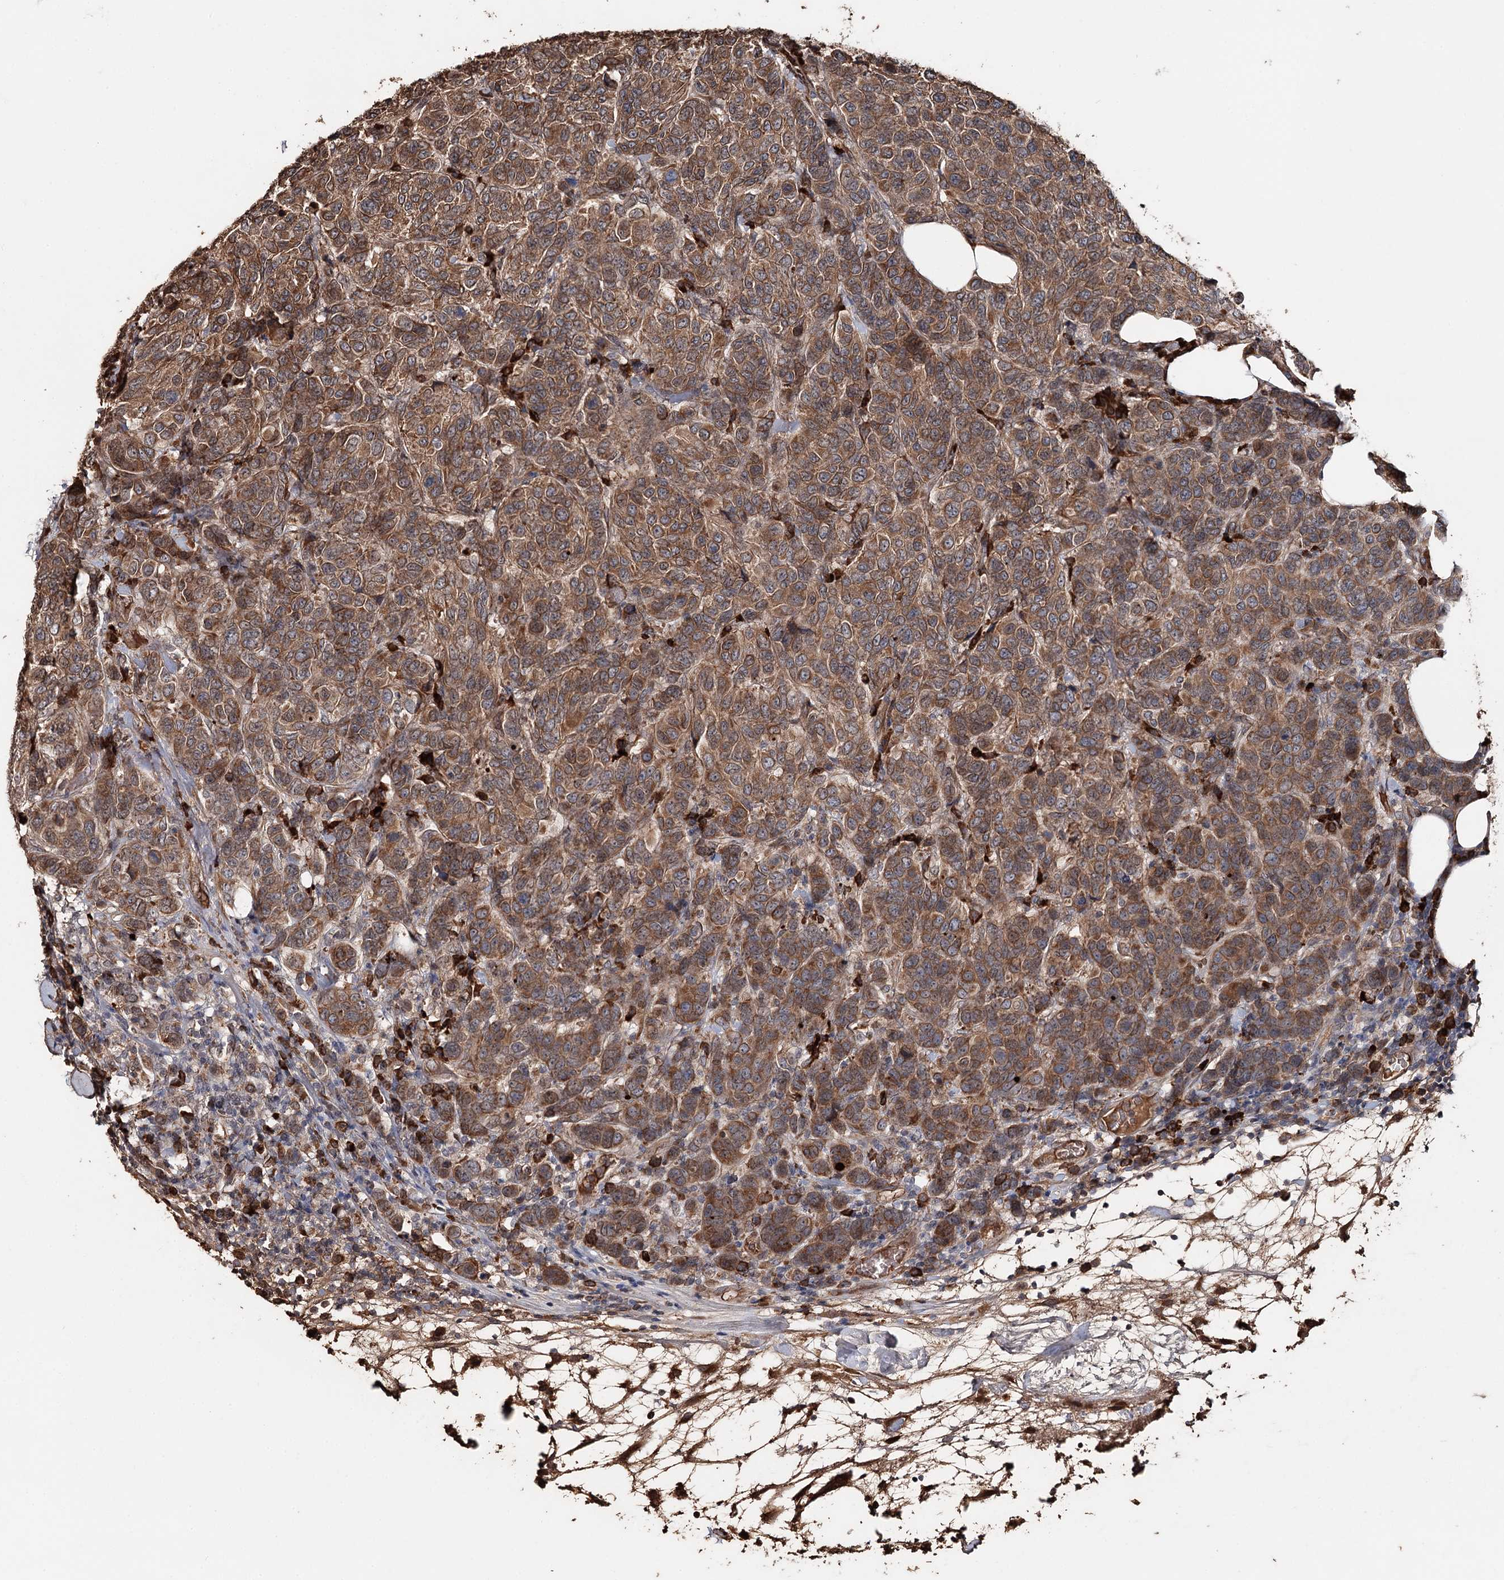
{"staining": {"intensity": "moderate", "quantity": ">75%", "location": "cytoplasmic/membranous"}, "tissue": "breast cancer", "cell_type": "Tumor cells", "image_type": "cancer", "snomed": [{"axis": "morphology", "description": "Duct carcinoma"}, {"axis": "topography", "description": "Breast"}], "caption": "Immunohistochemistry (IHC) image of human breast cancer (intraductal carcinoma) stained for a protein (brown), which exhibits medium levels of moderate cytoplasmic/membranous positivity in about >75% of tumor cells.", "gene": "SYVN1", "patient": {"sex": "female", "age": 55}}